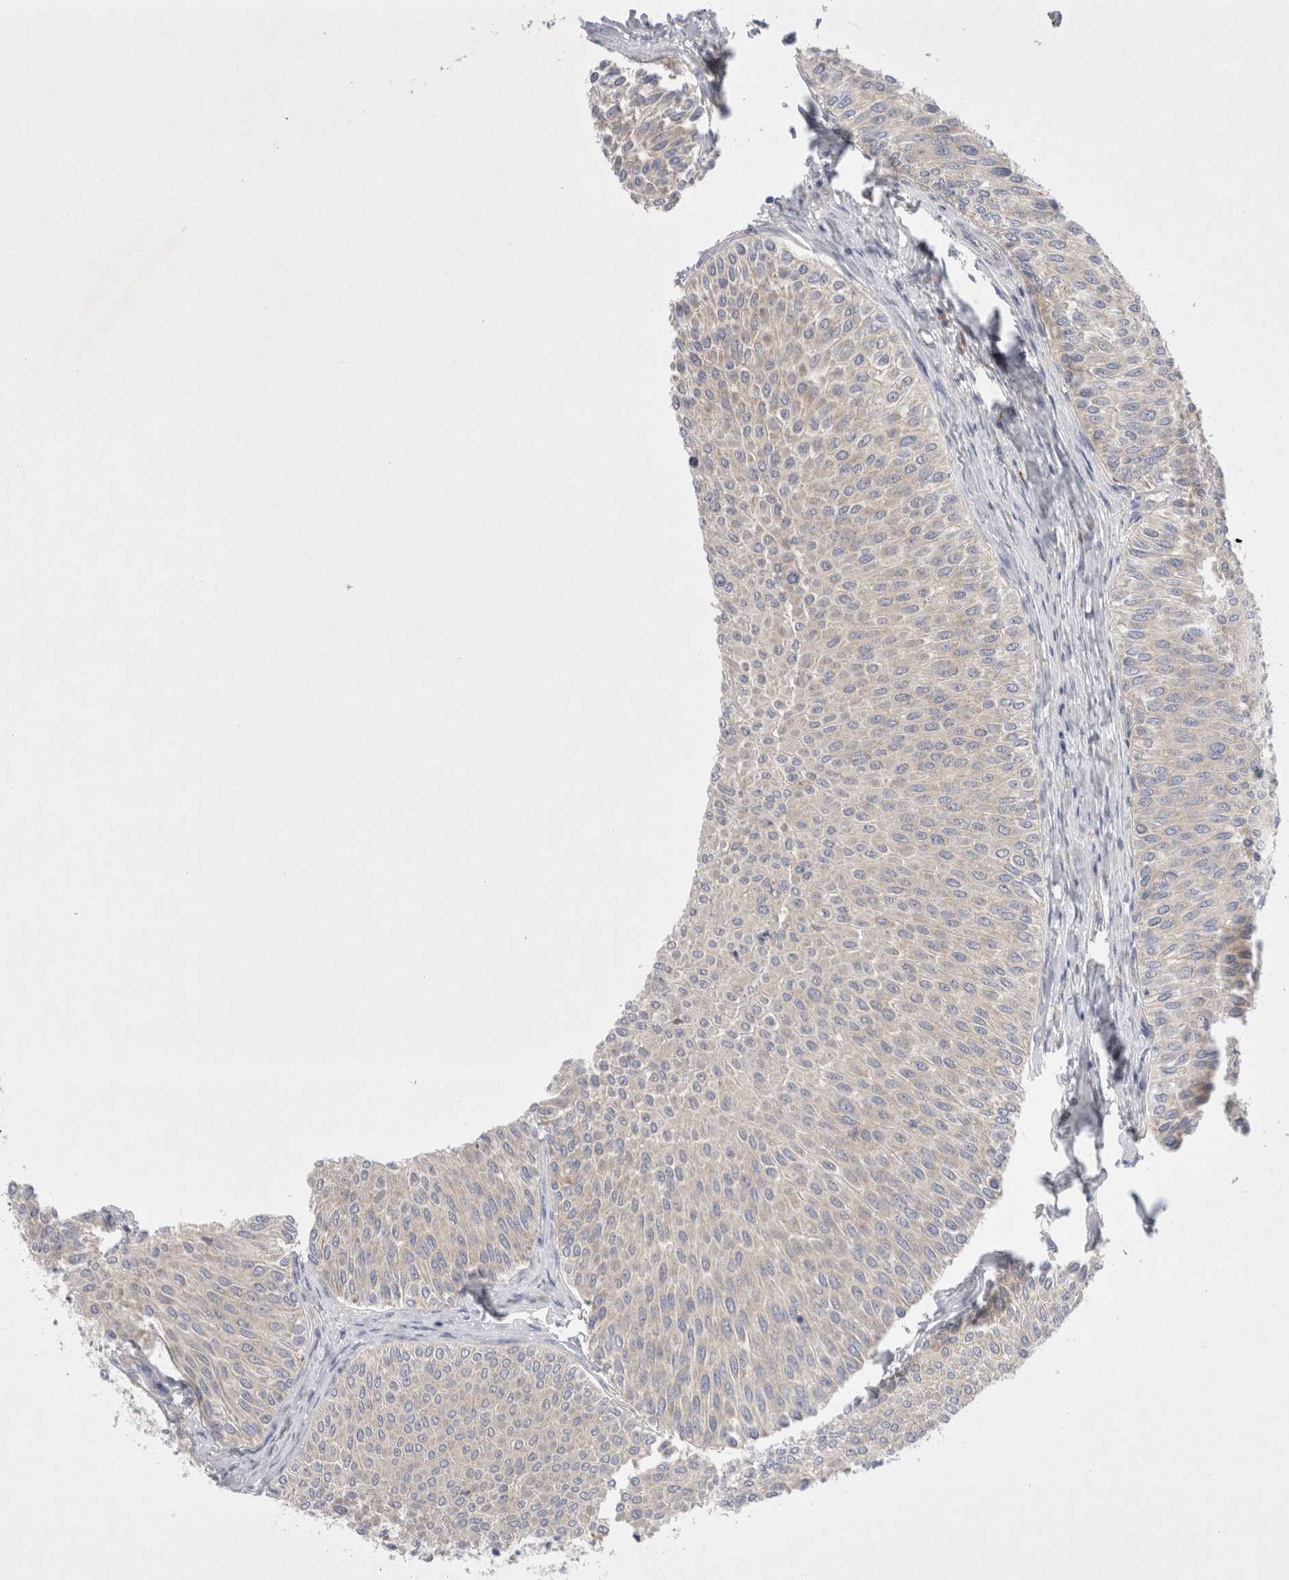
{"staining": {"intensity": "negative", "quantity": "none", "location": "none"}, "tissue": "urothelial cancer", "cell_type": "Tumor cells", "image_type": "cancer", "snomed": [{"axis": "morphology", "description": "Urothelial carcinoma, Low grade"}, {"axis": "topography", "description": "Urinary bladder"}], "caption": "A micrograph of human low-grade urothelial carcinoma is negative for staining in tumor cells.", "gene": "RBM12B", "patient": {"sex": "male", "age": 78}}